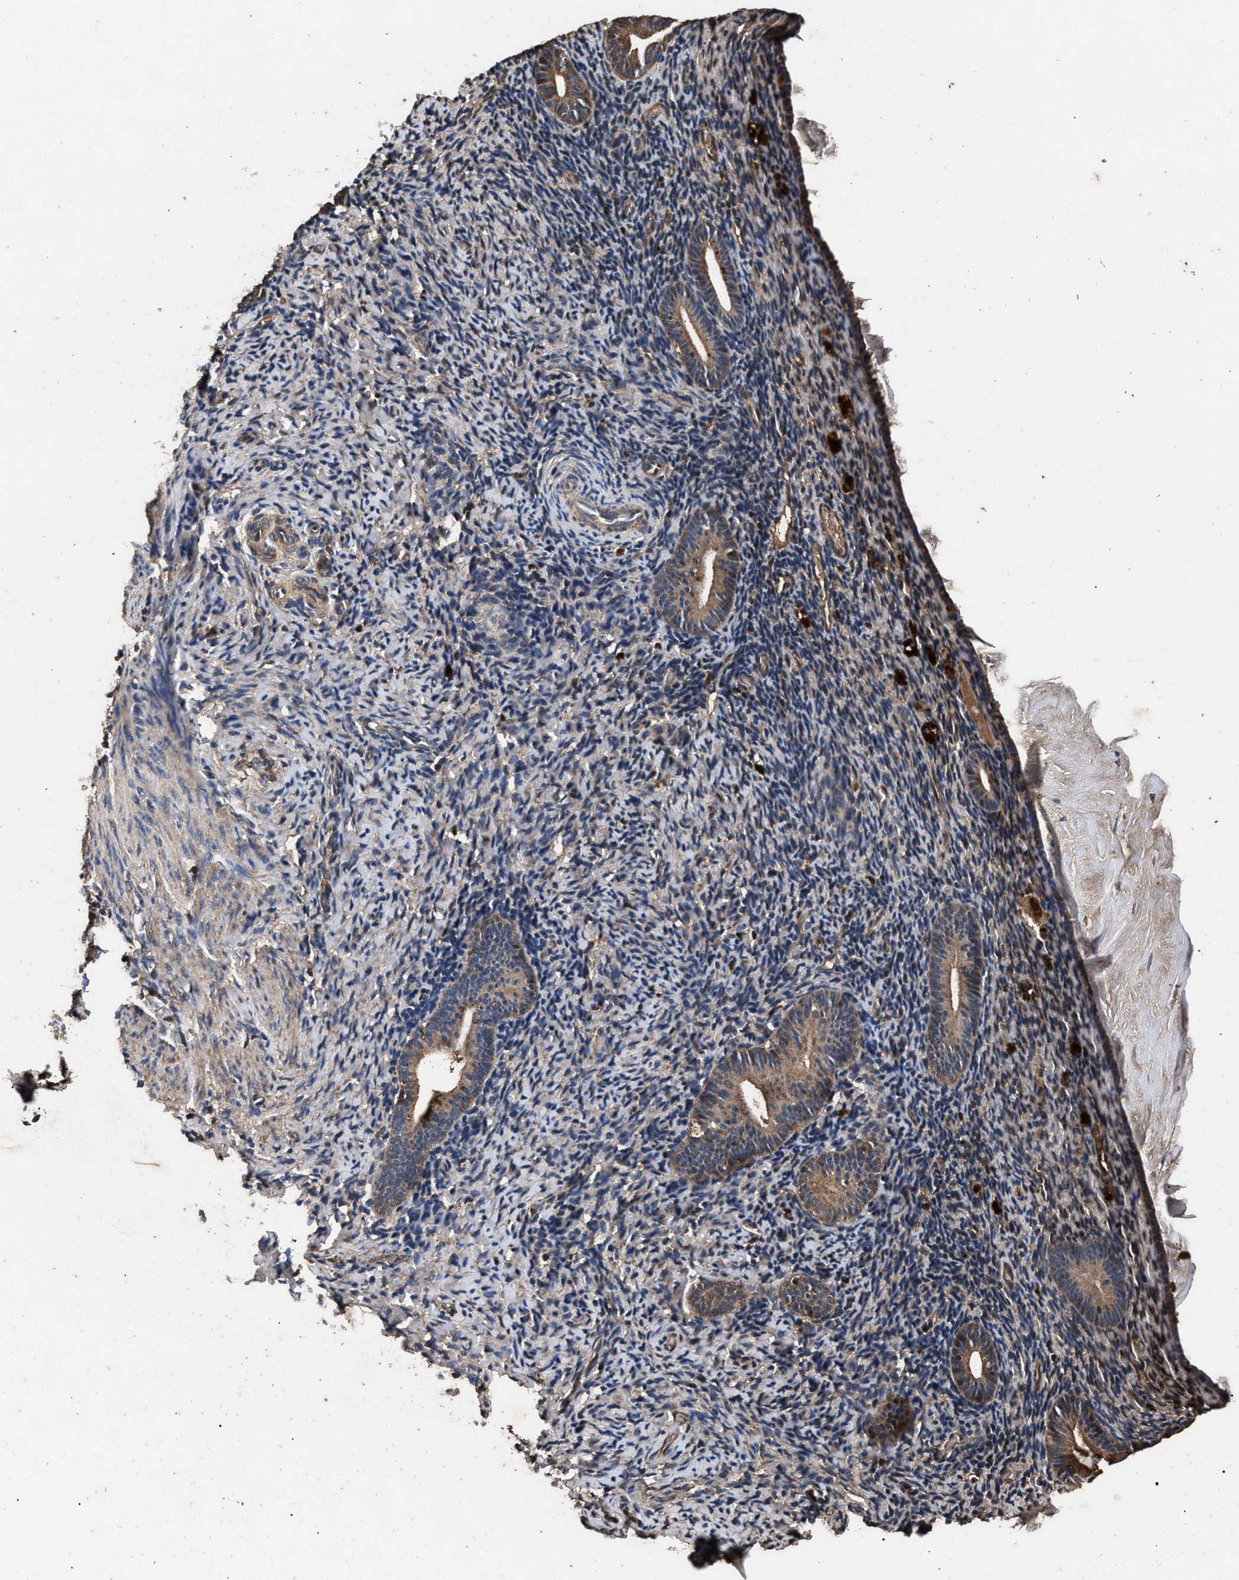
{"staining": {"intensity": "moderate", "quantity": "25%-75%", "location": "cytoplasmic/membranous"}, "tissue": "endometrium", "cell_type": "Cells in endometrial stroma", "image_type": "normal", "snomed": [{"axis": "morphology", "description": "Normal tissue, NOS"}, {"axis": "topography", "description": "Endometrium"}], "caption": "Immunohistochemistry (IHC) photomicrograph of normal endometrium: human endometrium stained using IHC reveals medium levels of moderate protein expression localized specifically in the cytoplasmic/membranous of cells in endometrial stroma, appearing as a cytoplasmic/membranous brown color.", "gene": "ENSG00000286112", "patient": {"sex": "female", "age": 51}}